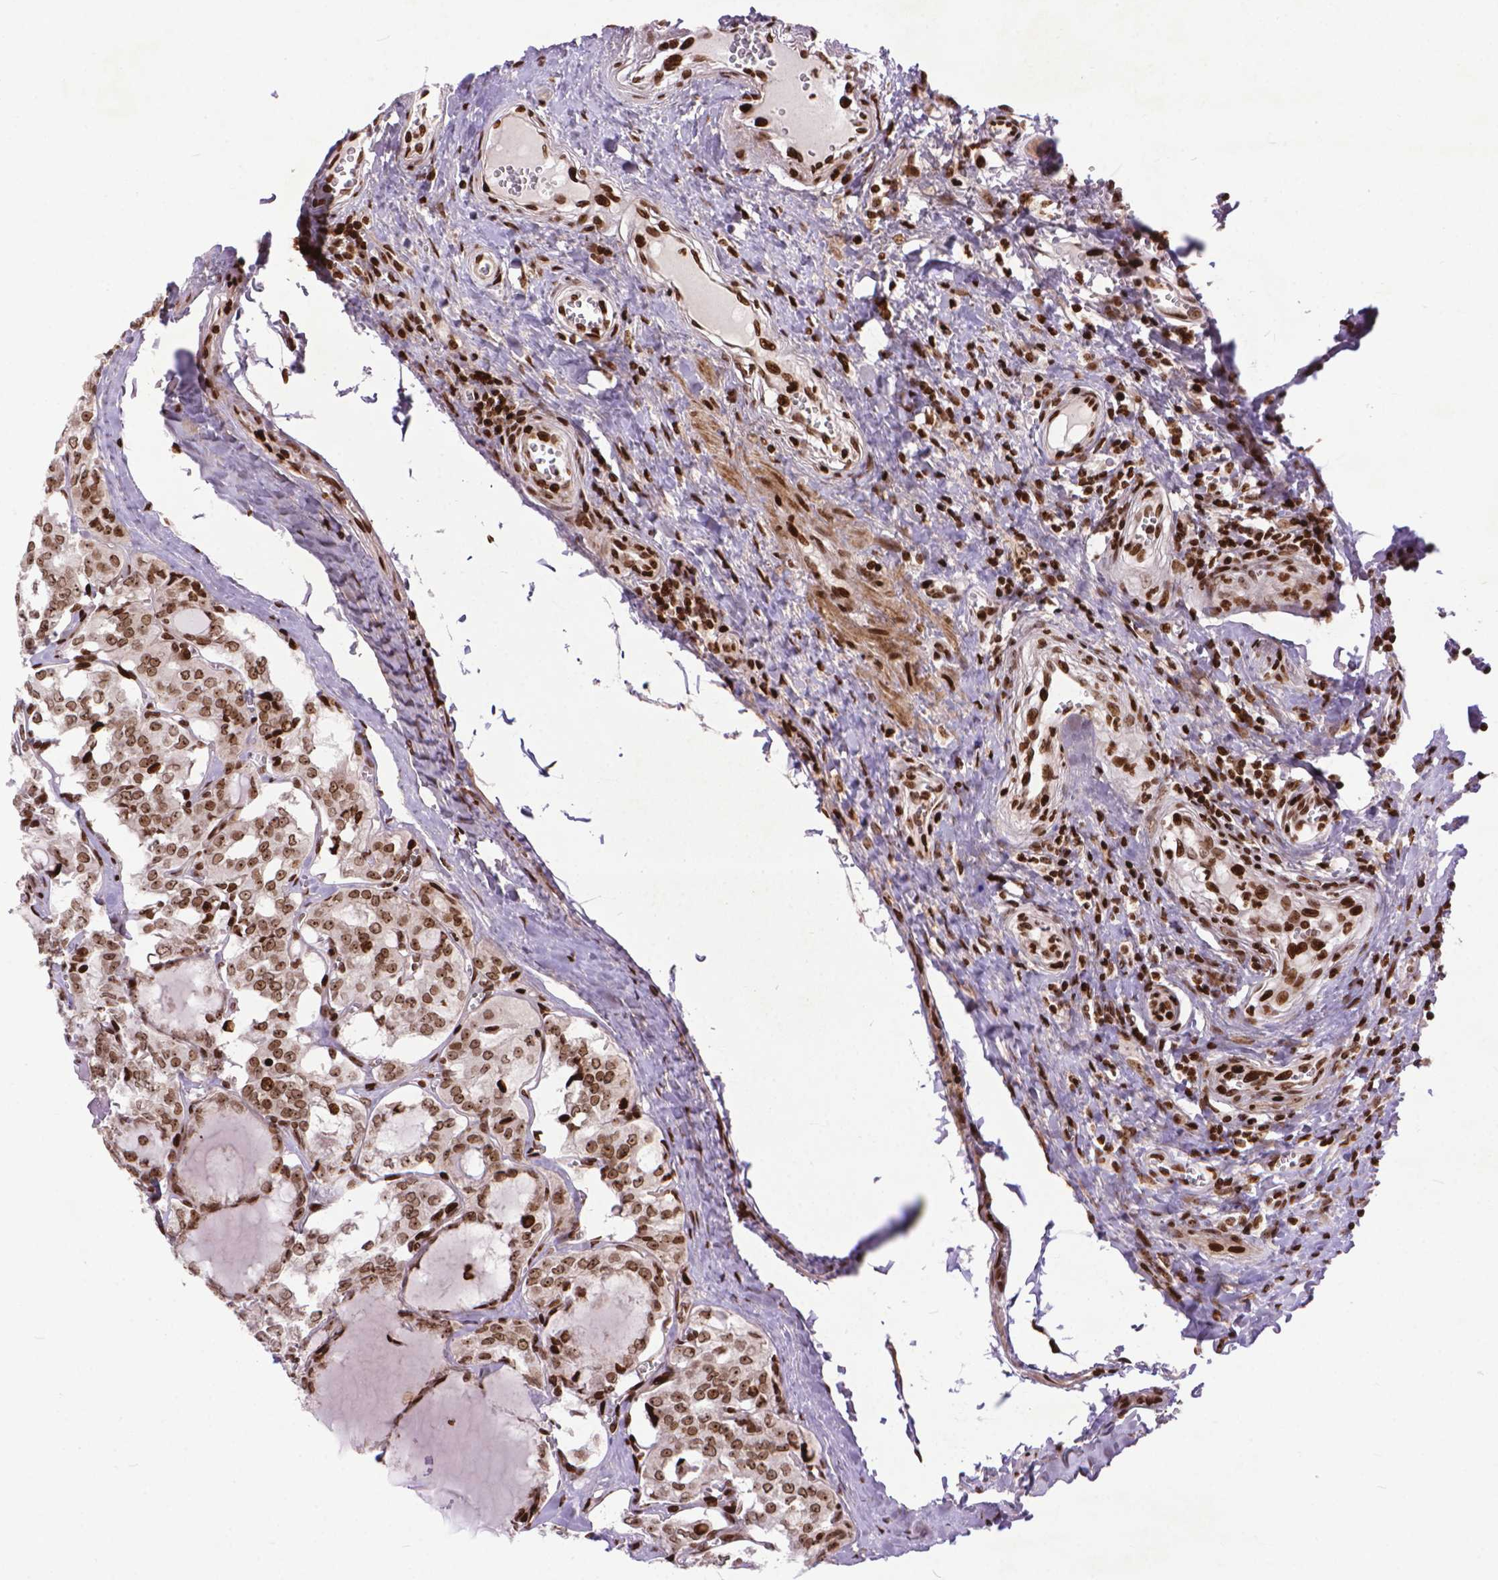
{"staining": {"intensity": "strong", "quantity": ">75%", "location": "nuclear"}, "tissue": "thyroid cancer", "cell_type": "Tumor cells", "image_type": "cancer", "snomed": [{"axis": "morphology", "description": "Papillary adenocarcinoma, NOS"}, {"axis": "topography", "description": "Thyroid gland"}], "caption": "High-power microscopy captured an immunohistochemistry photomicrograph of thyroid cancer, revealing strong nuclear expression in about >75% of tumor cells. (IHC, brightfield microscopy, high magnification).", "gene": "AMER1", "patient": {"sex": "female", "age": 41}}